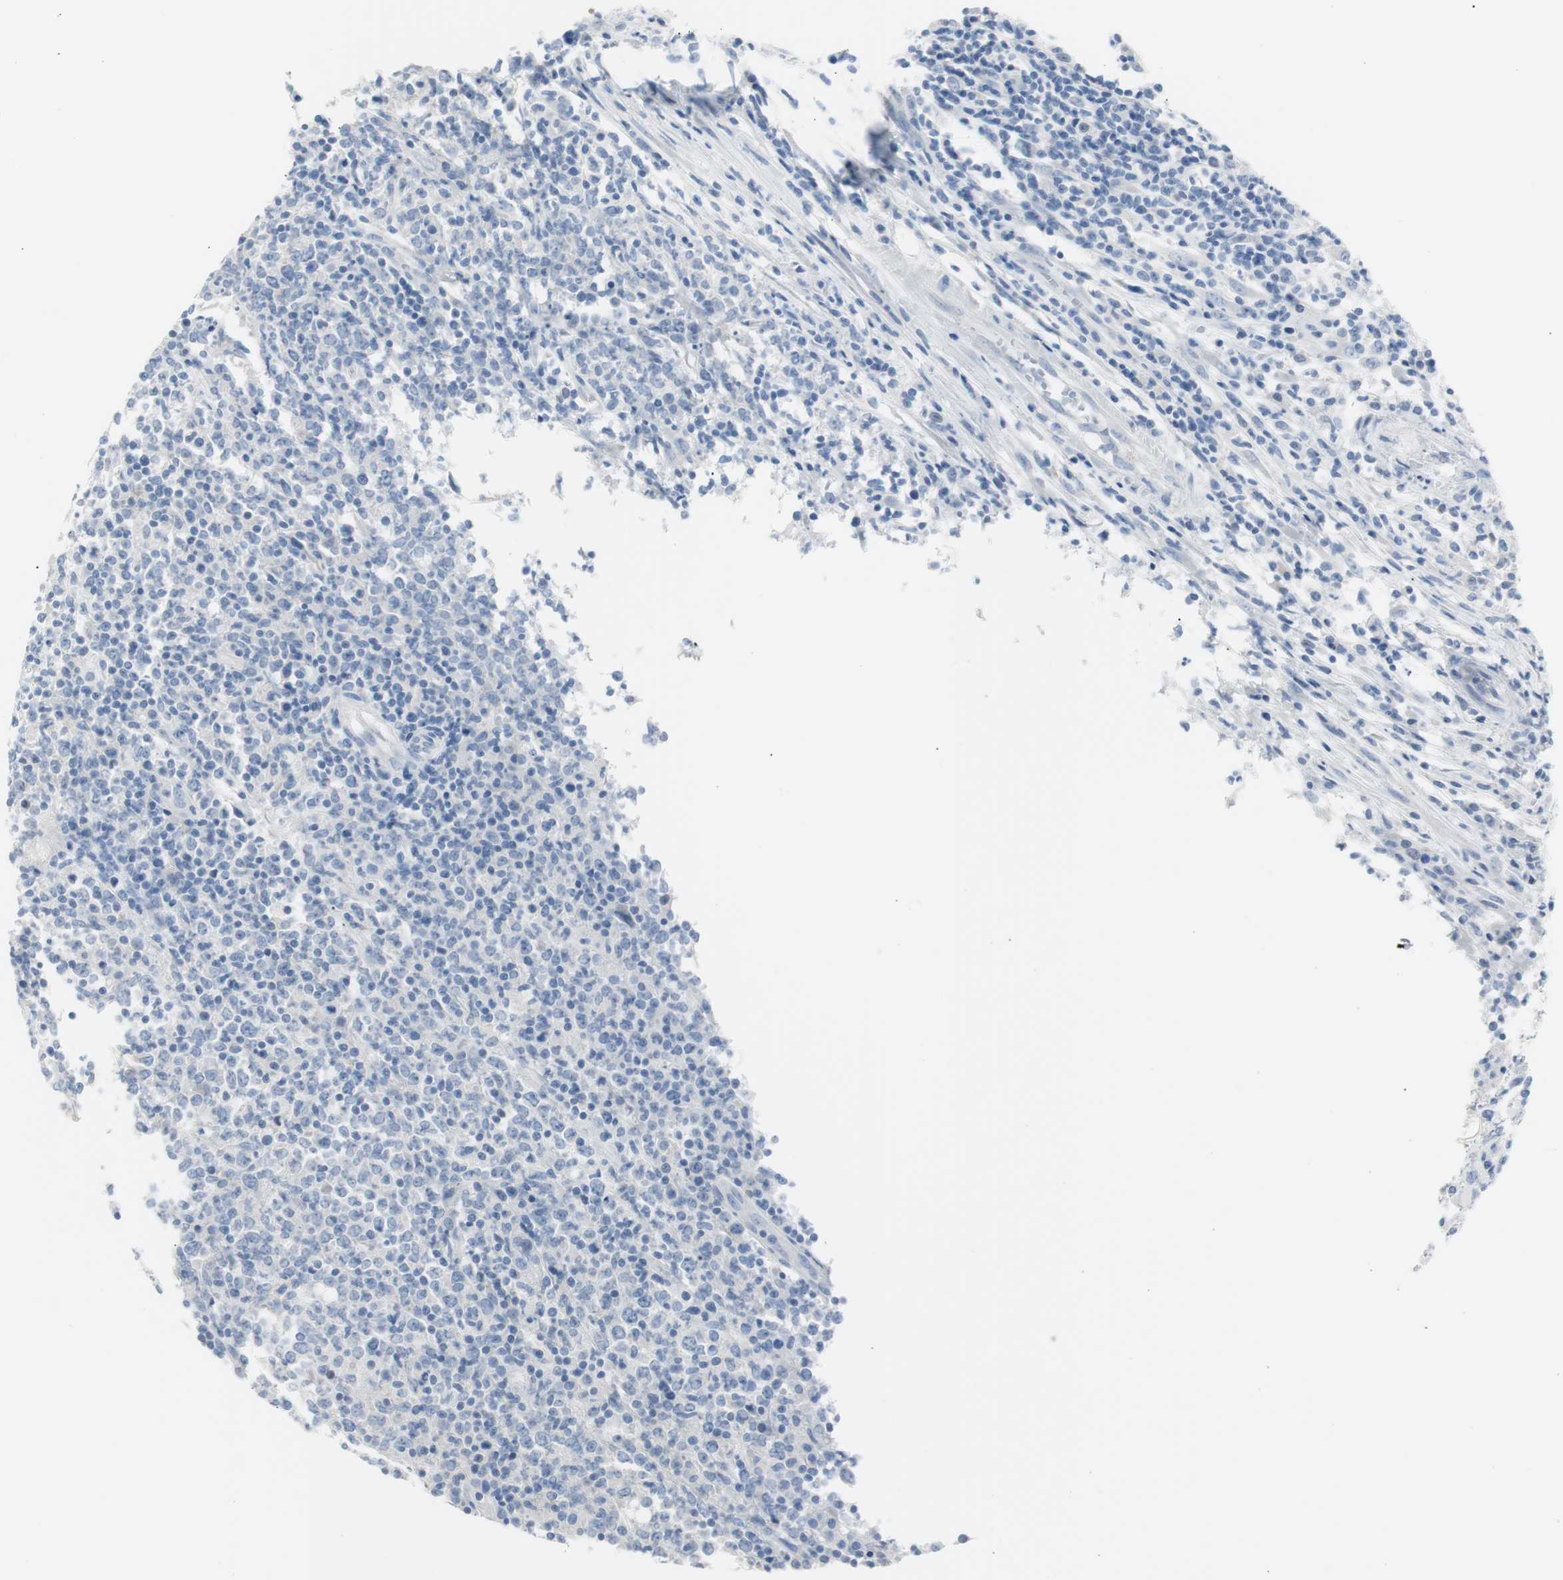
{"staining": {"intensity": "negative", "quantity": "none", "location": "none"}, "tissue": "lymphoma", "cell_type": "Tumor cells", "image_type": "cancer", "snomed": [{"axis": "morphology", "description": "Malignant lymphoma, non-Hodgkin's type, High grade"}, {"axis": "topography", "description": "Lymph node"}], "caption": "Lymphoma was stained to show a protein in brown. There is no significant expression in tumor cells.", "gene": "S100A7", "patient": {"sex": "female", "age": 84}}